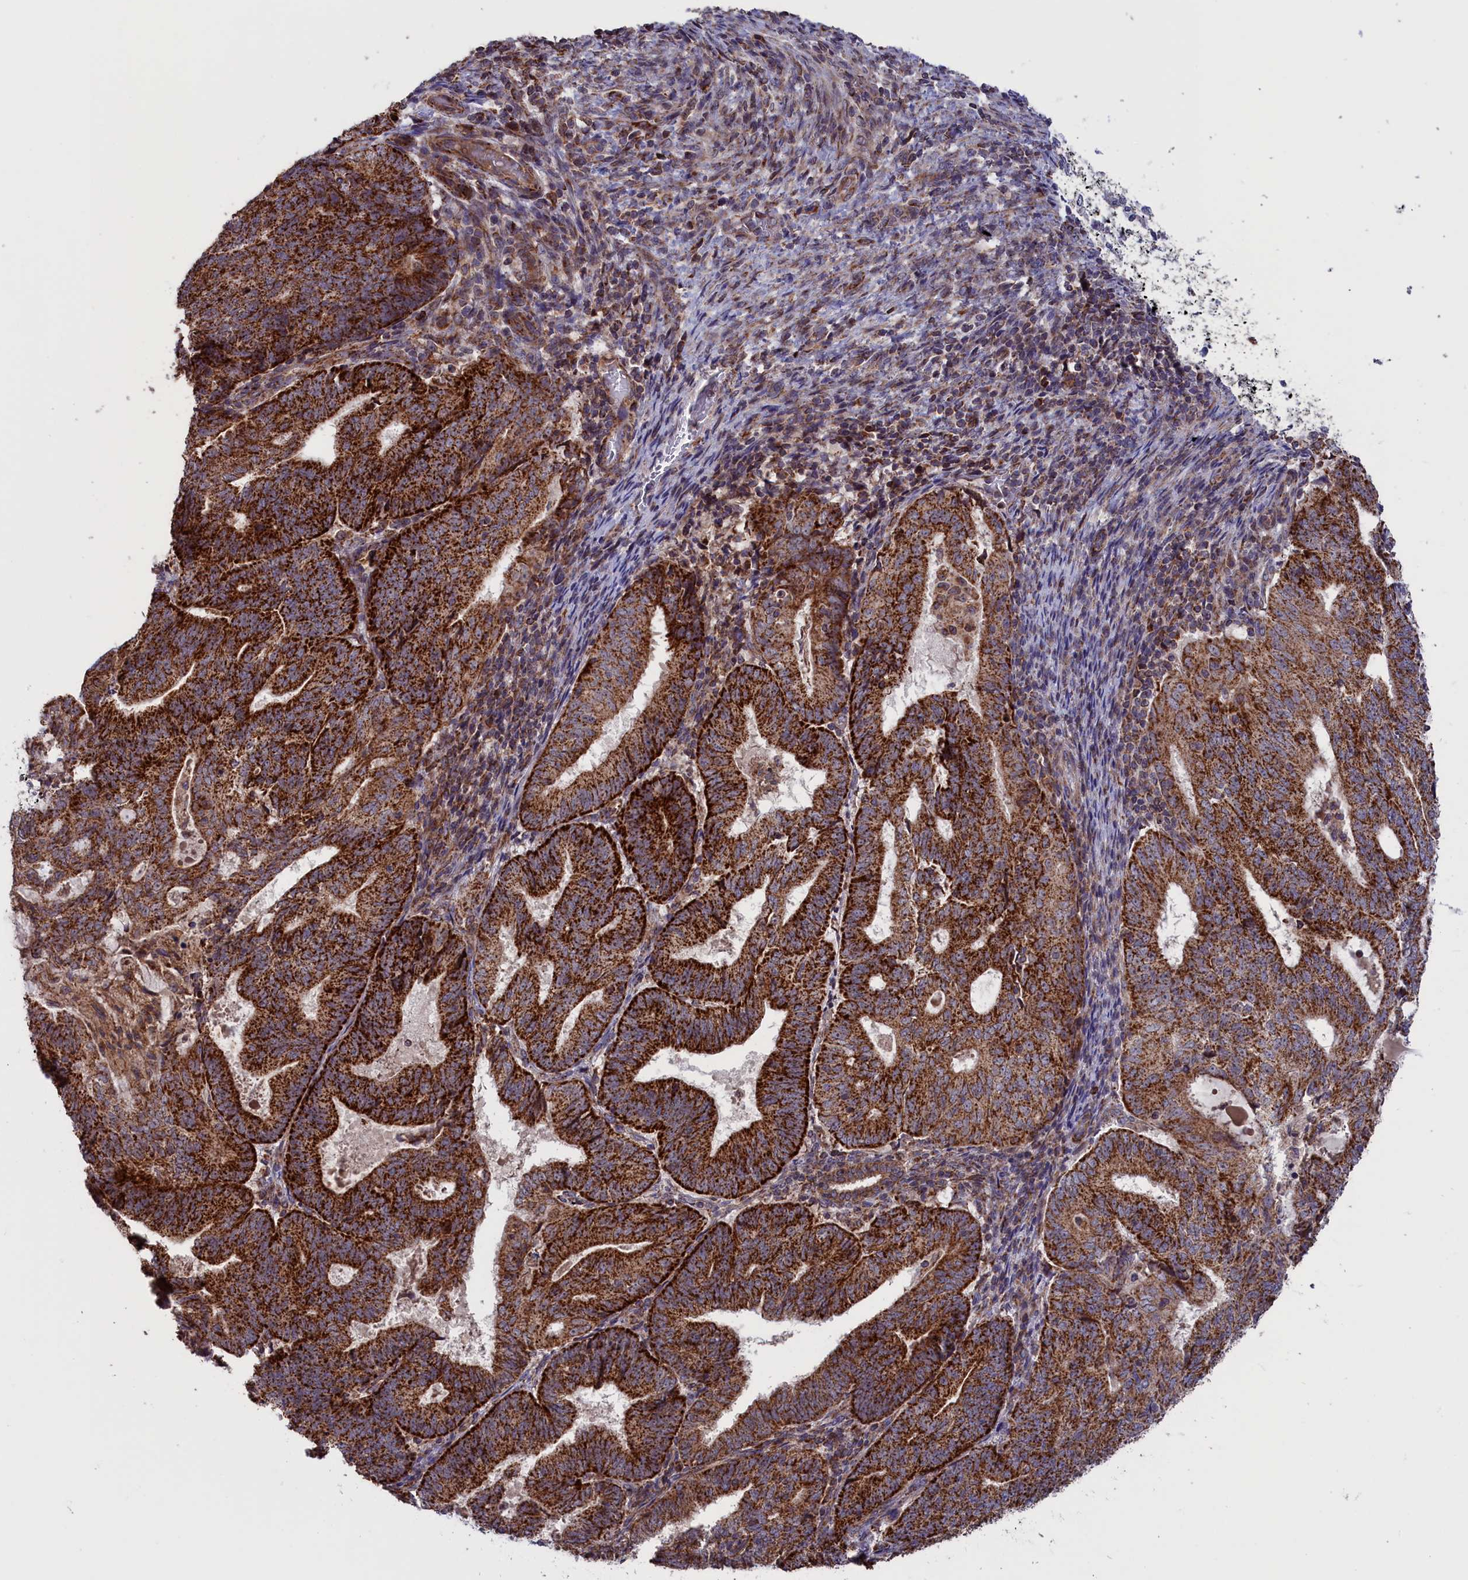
{"staining": {"intensity": "strong", "quantity": ">75%", "location": "cytoplasmic/membranous"}, "tissue": "endometrial cancer", "cell_type": "Tumor cells", "image_type": "cancer", "snomed": [{"axis": "morphology", "description": "Adenocarcinoma, NOS"}, {"axis": "topography", "description": "Endometrium"}], "caption": "A brown stain labels strong cytoplasmic/membranous staining of a protein in endometrial adenocarcinoma tumor cells.", "gene": "TIMM44", "patient": {"sex": "female", "age": 70}}